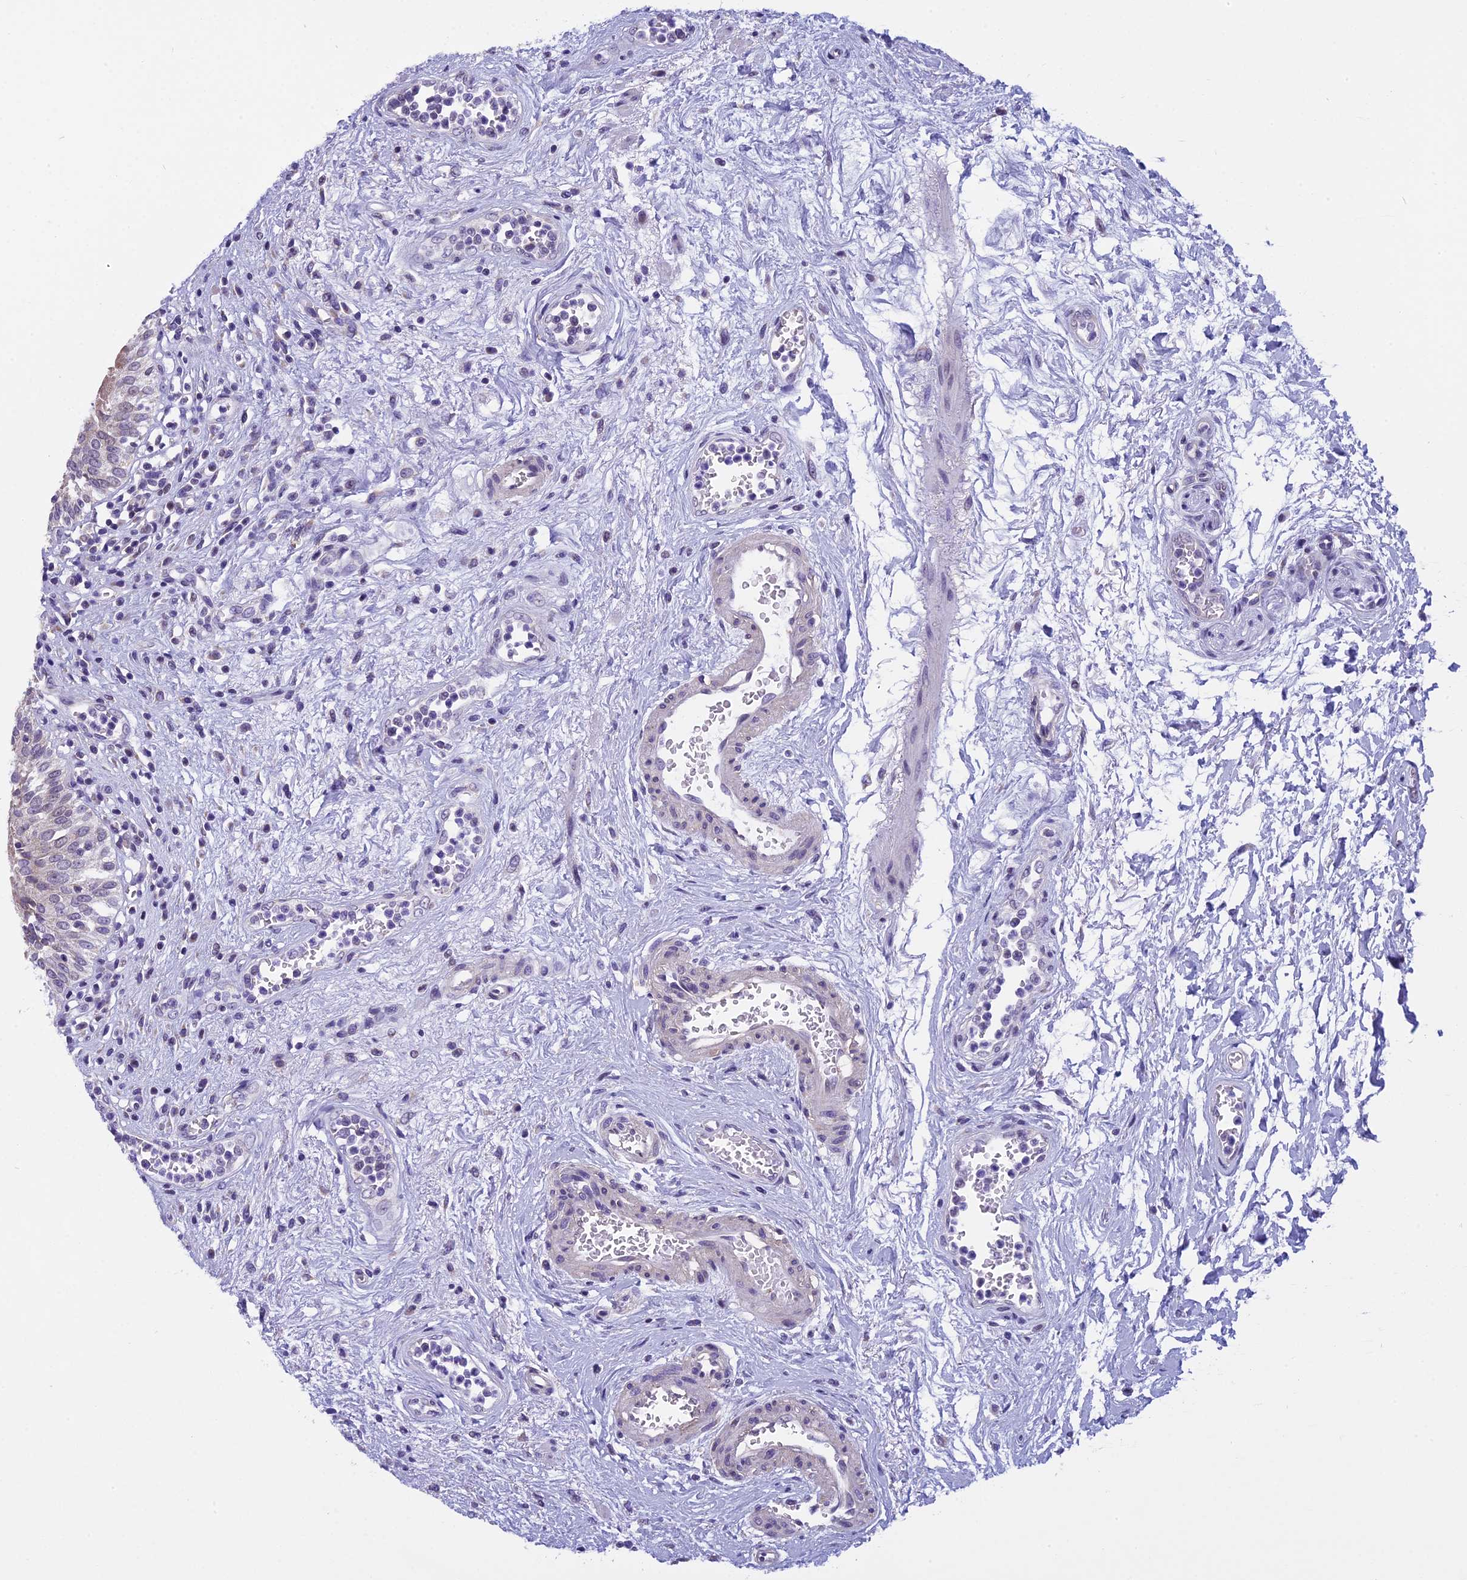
{"staining": {"intensity": "moderate", "quantity": "<25%", "location": "nuclear"}, "tissue": "urinary bladder", "cell_type": "Urothelial cells", "image_type": "normal", "snomed": [{"axis": "morphology", "description": "Normal tissue, NOS"}, {"axis": "morphology", "description": "Inflammation, NOS"}, {"axis": "topography", "description": "Urinary bladder"}], "caption": "Moderate nuclear staining is identified in about <25% of urothelial cells in unremarkable urinary bladder. Using DAB (brown) and hematoxylin (blue) stains, captured at high magnification using brightfield microscopy.", "gene": "ZNF317", "patient": {"sex": "male", "age": 63}}